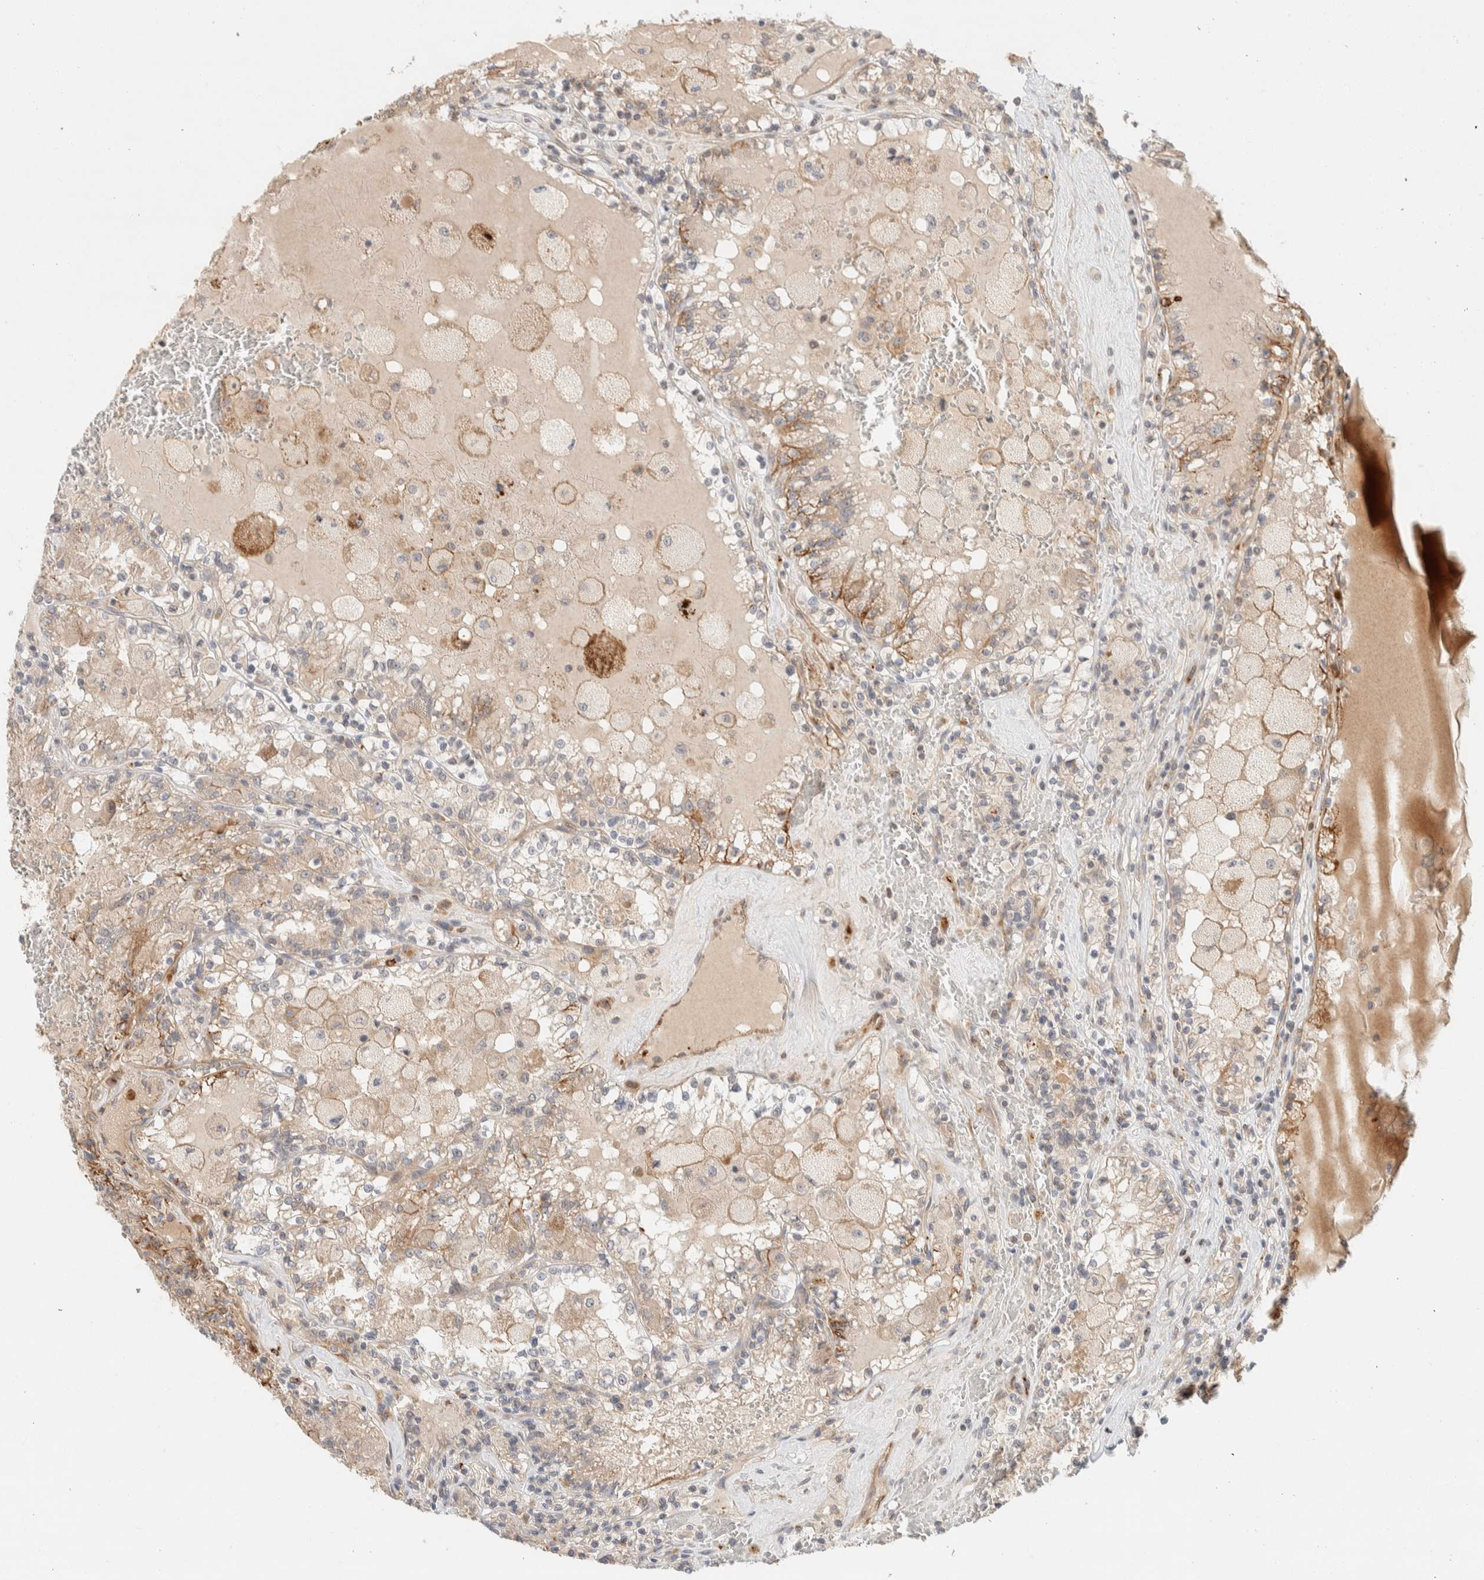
{"staining": {"intensity": "weak", "quantity": ">75%", "location": "cytoplasmic/membranous"}, "tissue": "renal cancer", "cell_type": "Tumor cells", "image_type": "cancer", "snomed": [{"axis": "morphology", "description": "Adenocarcinoma, NOS"}, {"axis": "topography", "description": "Kidney"}], "caption": "A high-resolution histopathology image shows IHC staining of renal adenocarcinoma, which displays weak cytoplasmic/membranous expression in approximately >75% of tumor cells.", "gene": "KIF9", "patient": {"sex": "female", "age": 56}}